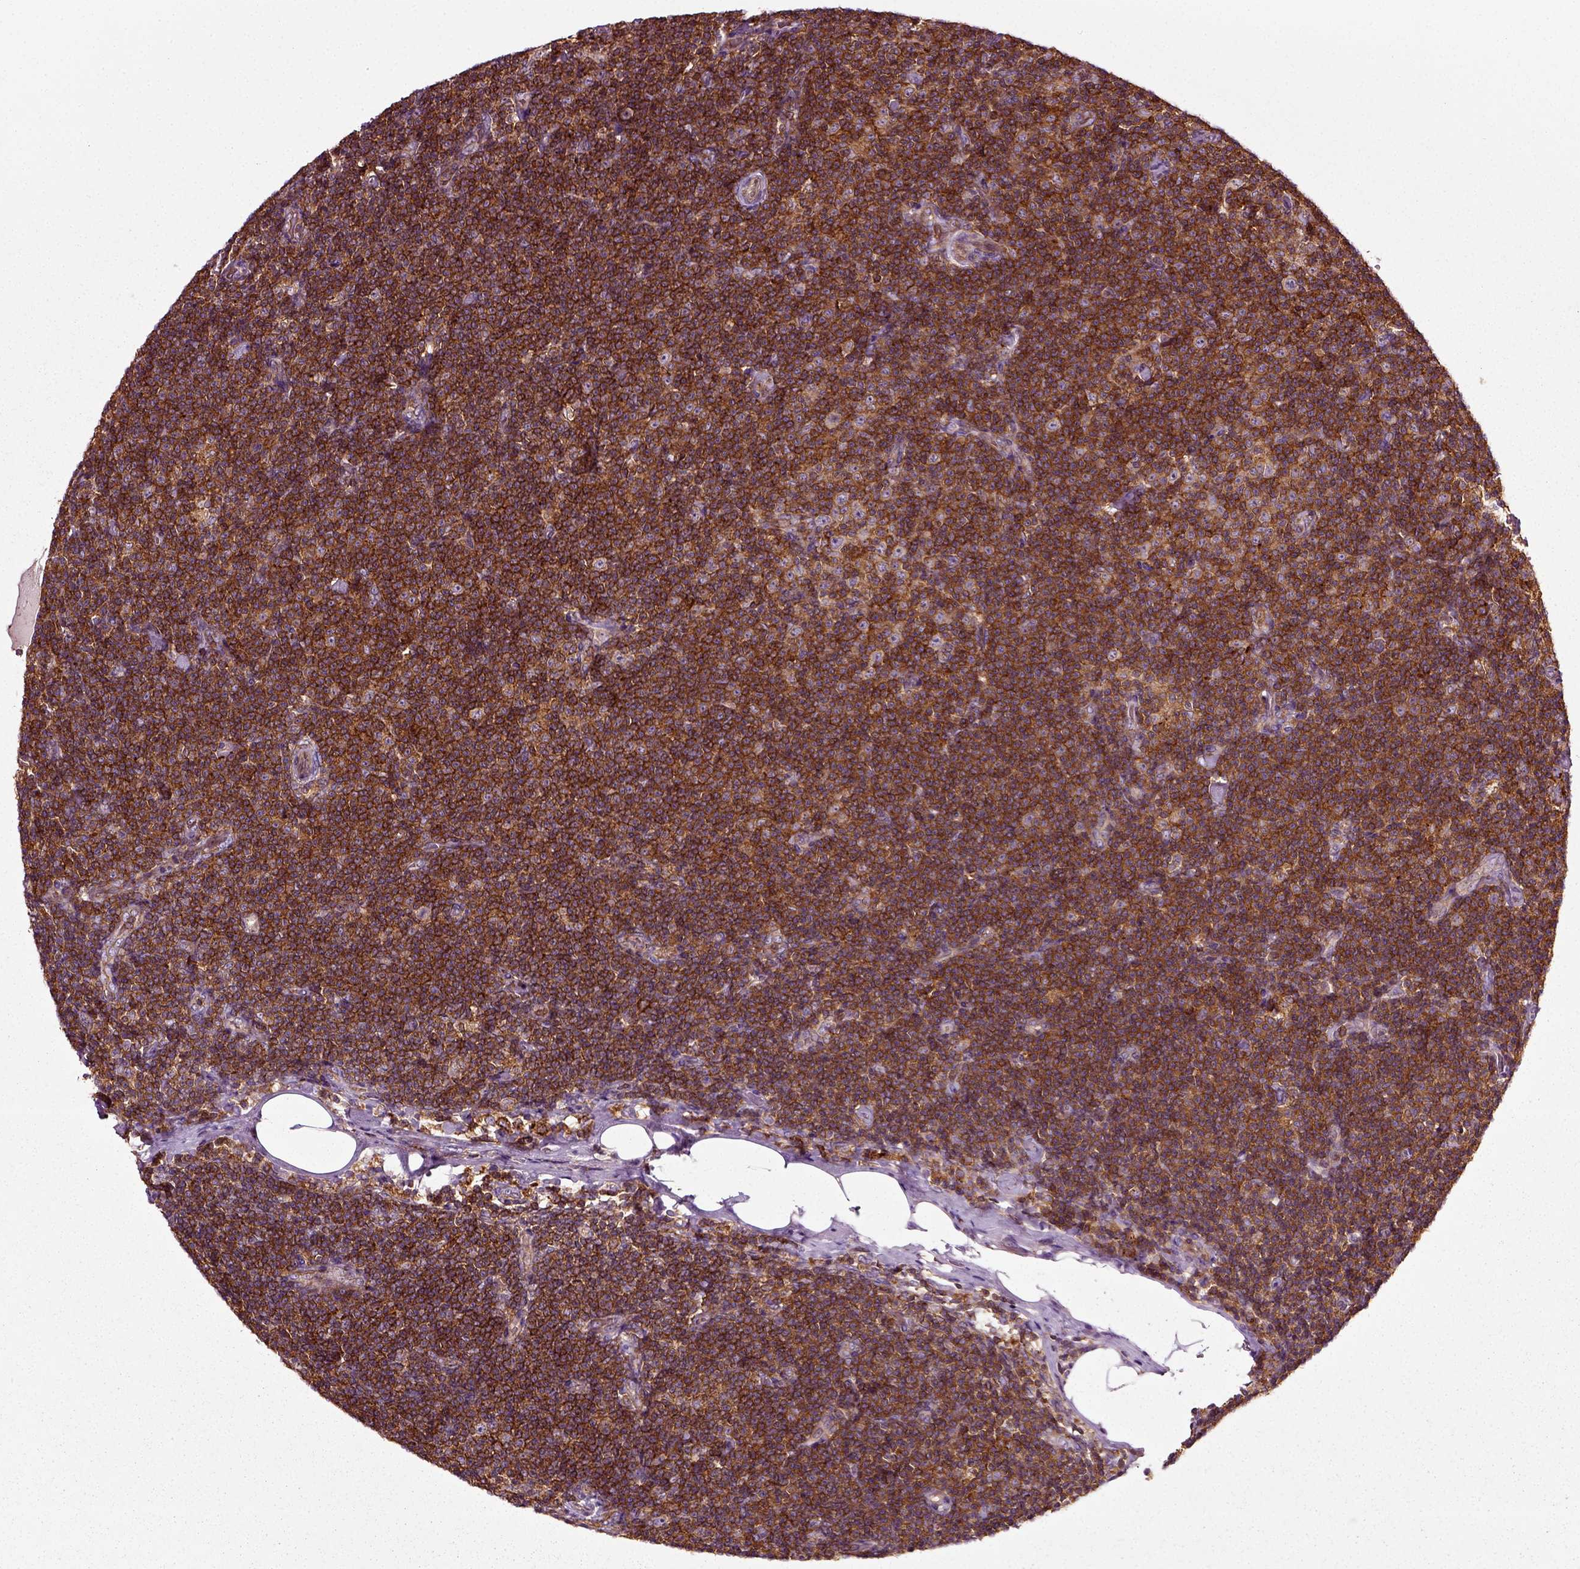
{"staining": {"intensity": "strong", "quantity": ">75%", "location": "cytoplasmic/membranous"}, "tissue": "lymphoma", "cell_type": "Tumor cells", "image_type": "cancer", "snomed": [{"axis": "morphology", "description": "Malignant lymphoma, non-Hodgkin's type, Low grade"}, {"axis": "topography", "description": "Lymph node"}], "caption": "Protein expression analysis of human lymphoma reveals strong cytoplasmic/membranous staining in approximately >75% of tumor cells. Using DAB (3,3'-diaminobenzidine) (brown) and hematoxylin (blue) stains, captured at high magnification using brightfield microscopy.", "gene": "RHOF", "patient": {"sex": "male", "age": 81}}